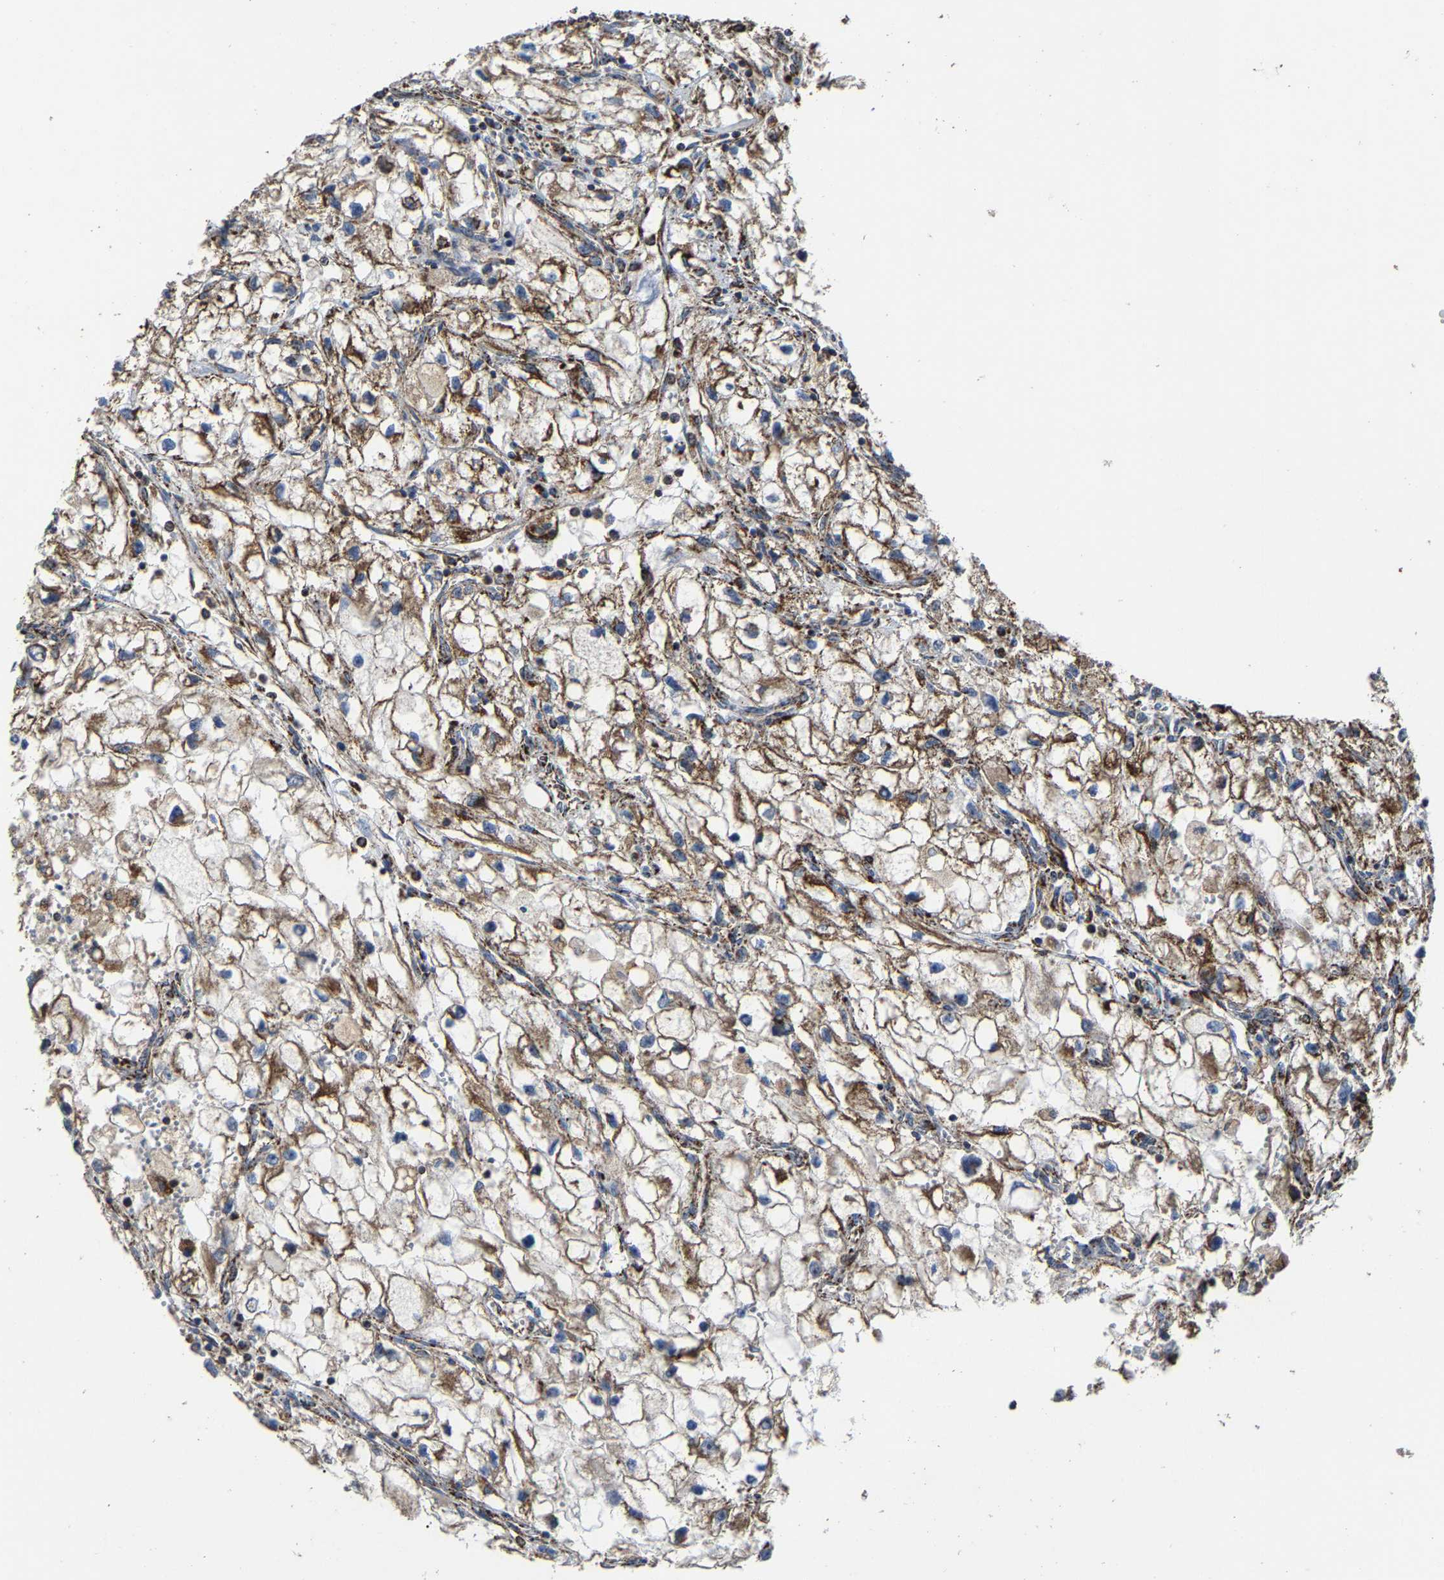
{"staining": {"intensity": "moderate", "quantity": ">75%", "location": "cytoplasmic/membranous"}, "tissue": "renal cancer", "cell_type": "Tumor cells", "image_type": "cancer", "snomed": [{"axis": "morphology", "description": "Adenocarcinoma, NOS"}, {"axis": "topography", "description": "Kidney"}], "caption": "IHC (DAB (3,3'-diaminobenzidine)) staining of human renal cancer demonstrates moderate cytoplasmic/membranous protein expression in approximately >75% of tumor cells.", "gene": "NDUFV3", "patient": {"sex": "female", "age": 70}}